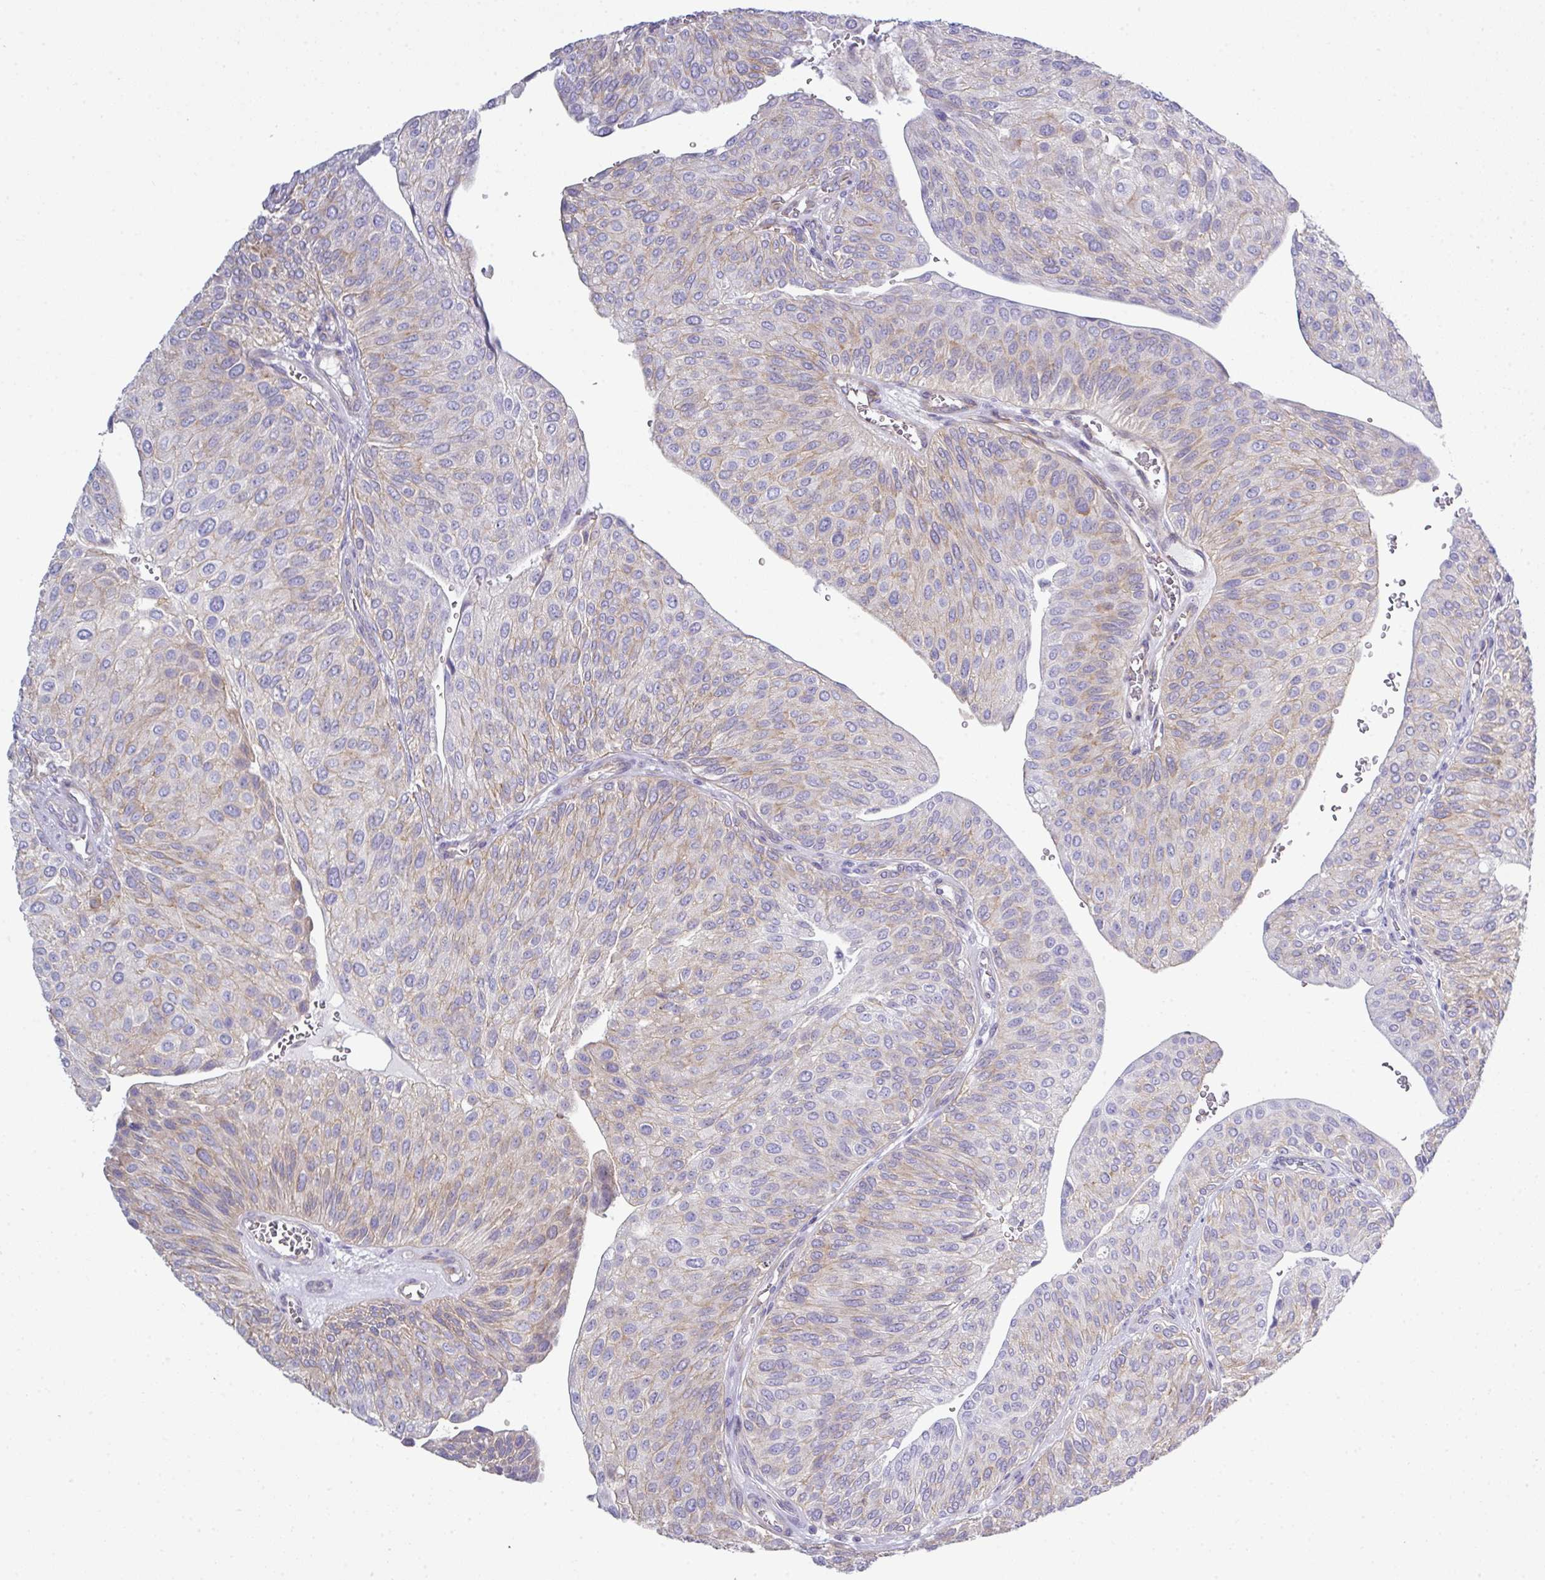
{"staining": {"intensity": "weak", "quantity": "<25%", "location": "cytoplasmic/membranous"}, "tissue": "urothelial cancer", "cell_type": "Tumor cells", "image_type": "cancer", "snomed": [{"axis": "morphology", "description": "Urothelial carcinoma, NOS"}, {"axis": "topography", "description": "Urinary bladder"}], "caption": "Human transitional cell carcinoma stained for a protein using immunohistochemistry reveals no expression in tumor cells.", "gene": "ABCC5", "patient": {"sex": "male", "age": 67}}